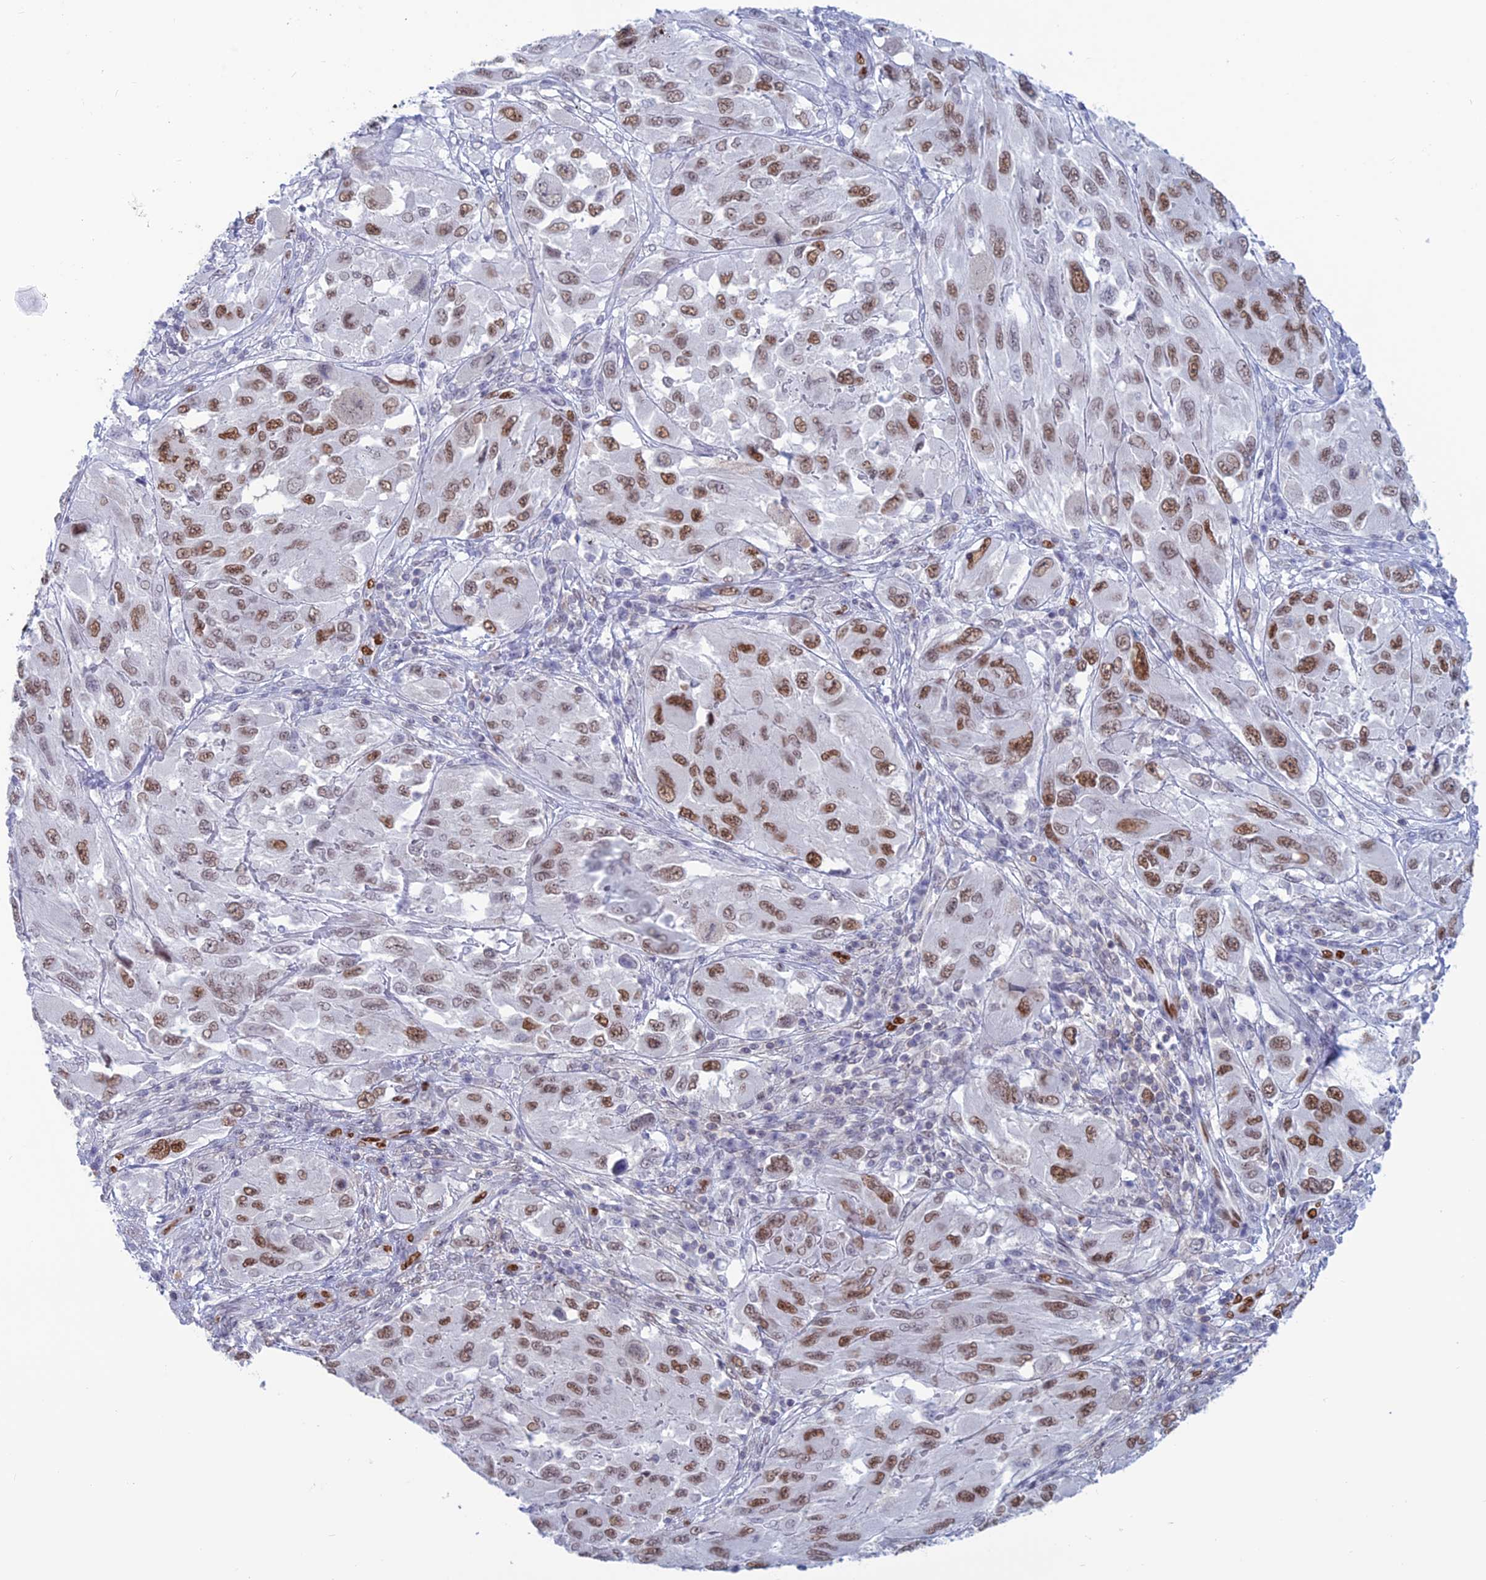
{"staining": {"intensity": "moderate", "quantity": ">75%", "location": "nuclear"}, "tissue": "melanoma", "cell_type": "Tumor cells", "image_type": "cancer", "snomed": [{"axis": "morphology", "description": "Malignant melanoma, NOS"}, {"axis": "topography", "description": "Skin"}], "caption": "The immunohistochemical stain highlights moderate nuclear positivity in tumor cells of melanoma tissue.", "gene": "NOL4L", "patient": {"sex": "female", "age": 91}}